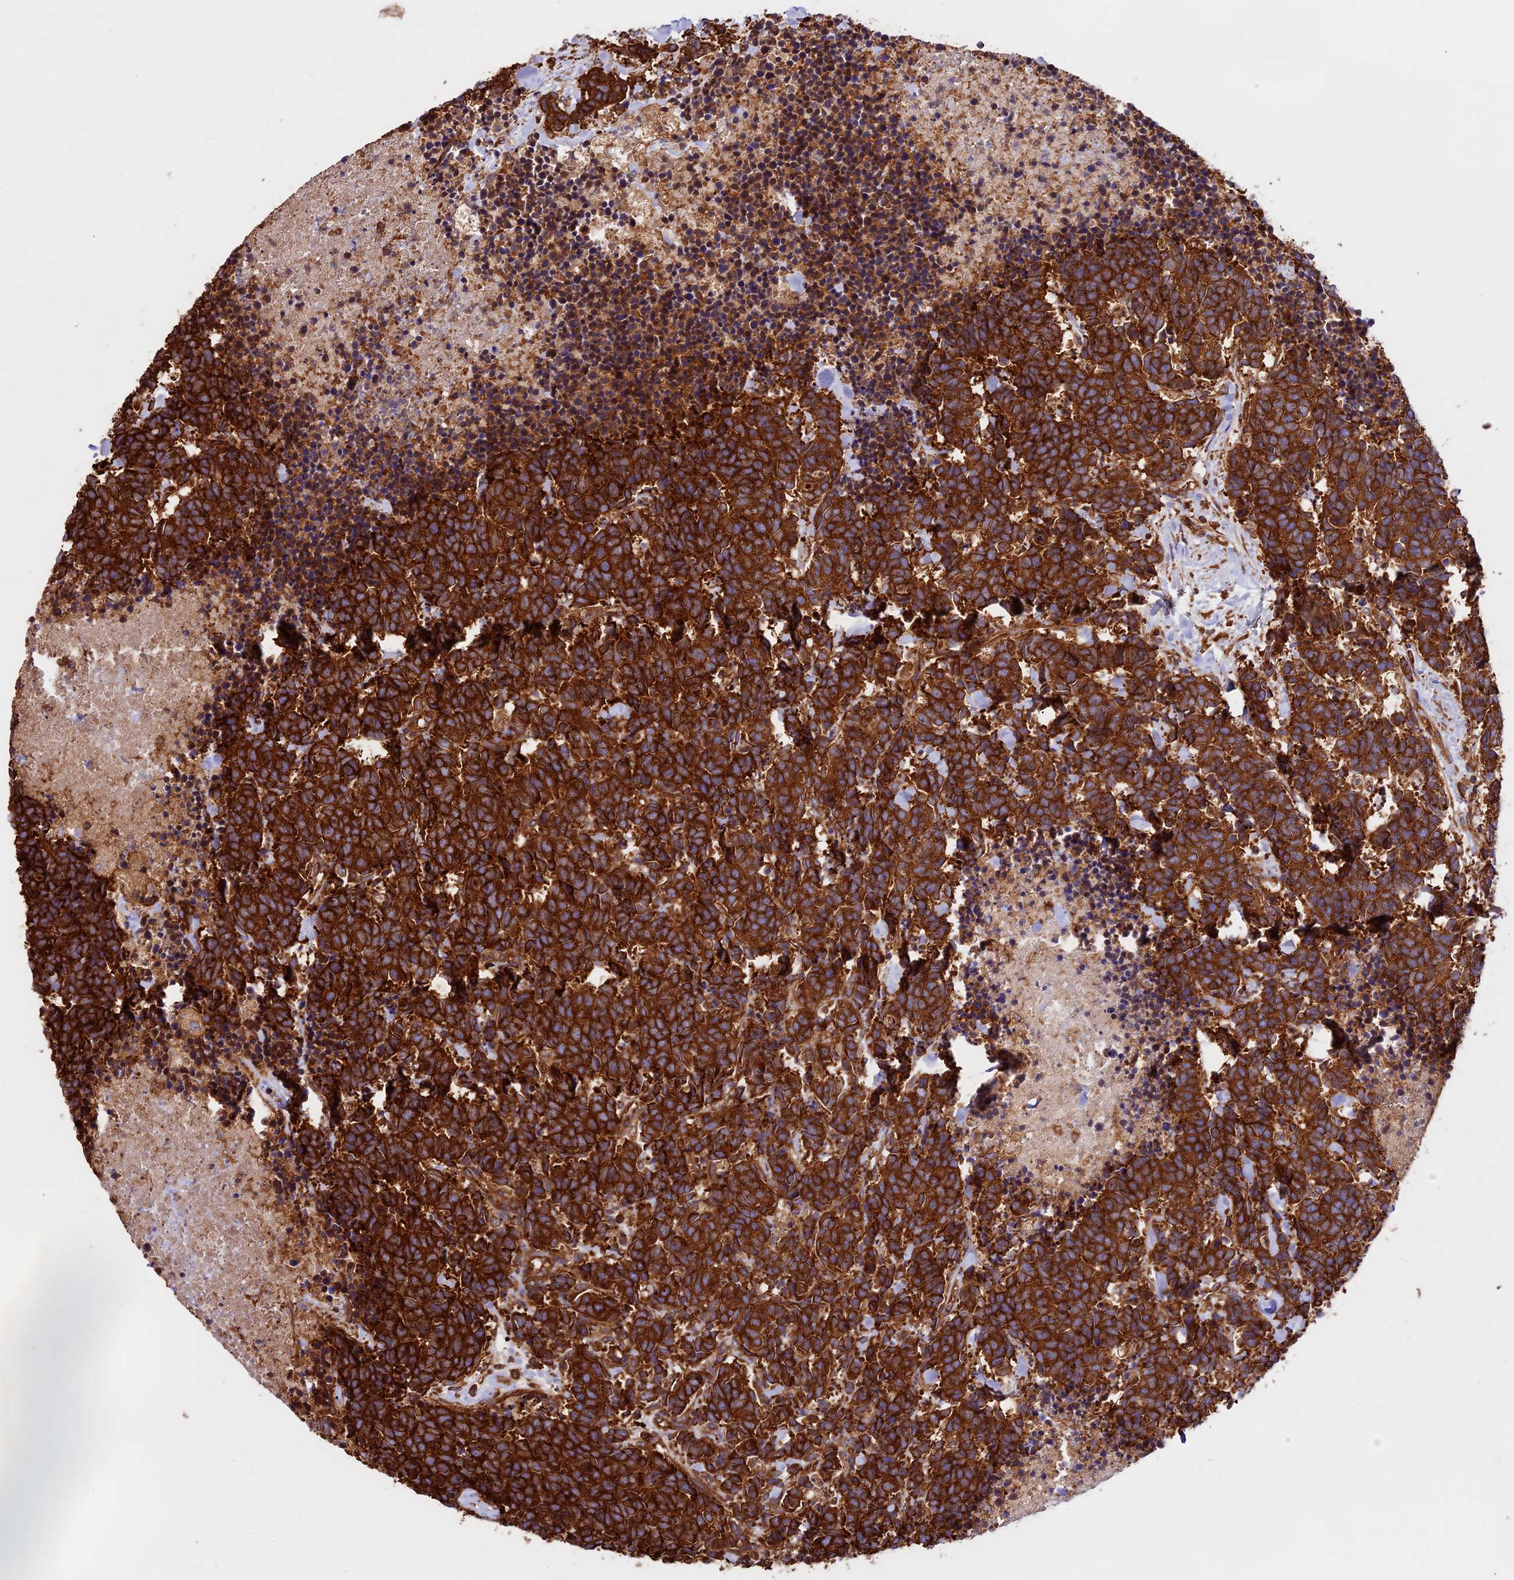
{"staining": {"intensity": "strong", "quantity": ">75%", "location": "cytoplasmic/membranous"}, "tissue": "carcinoid", "cell_type": "Tumor cells", "image_type": "cancer", "snomed": [{"axis": "morphology", "description": "Carcinoma, NOS"}, {"axis": "morphology", "description": "Carcinoid, malignant, NOS"}, {"axis": "topography", "description": "Prostate"}], "caption": "Immunohistochemistry photomicrograph of carcinoid stained for a protein (brown), which demonstrates high levels of strong cytoplasmic/membranous expression in approximately >75% of tumor cells.", "gene": "KARS1", "patient": {"sex": "male", "age": 57}}